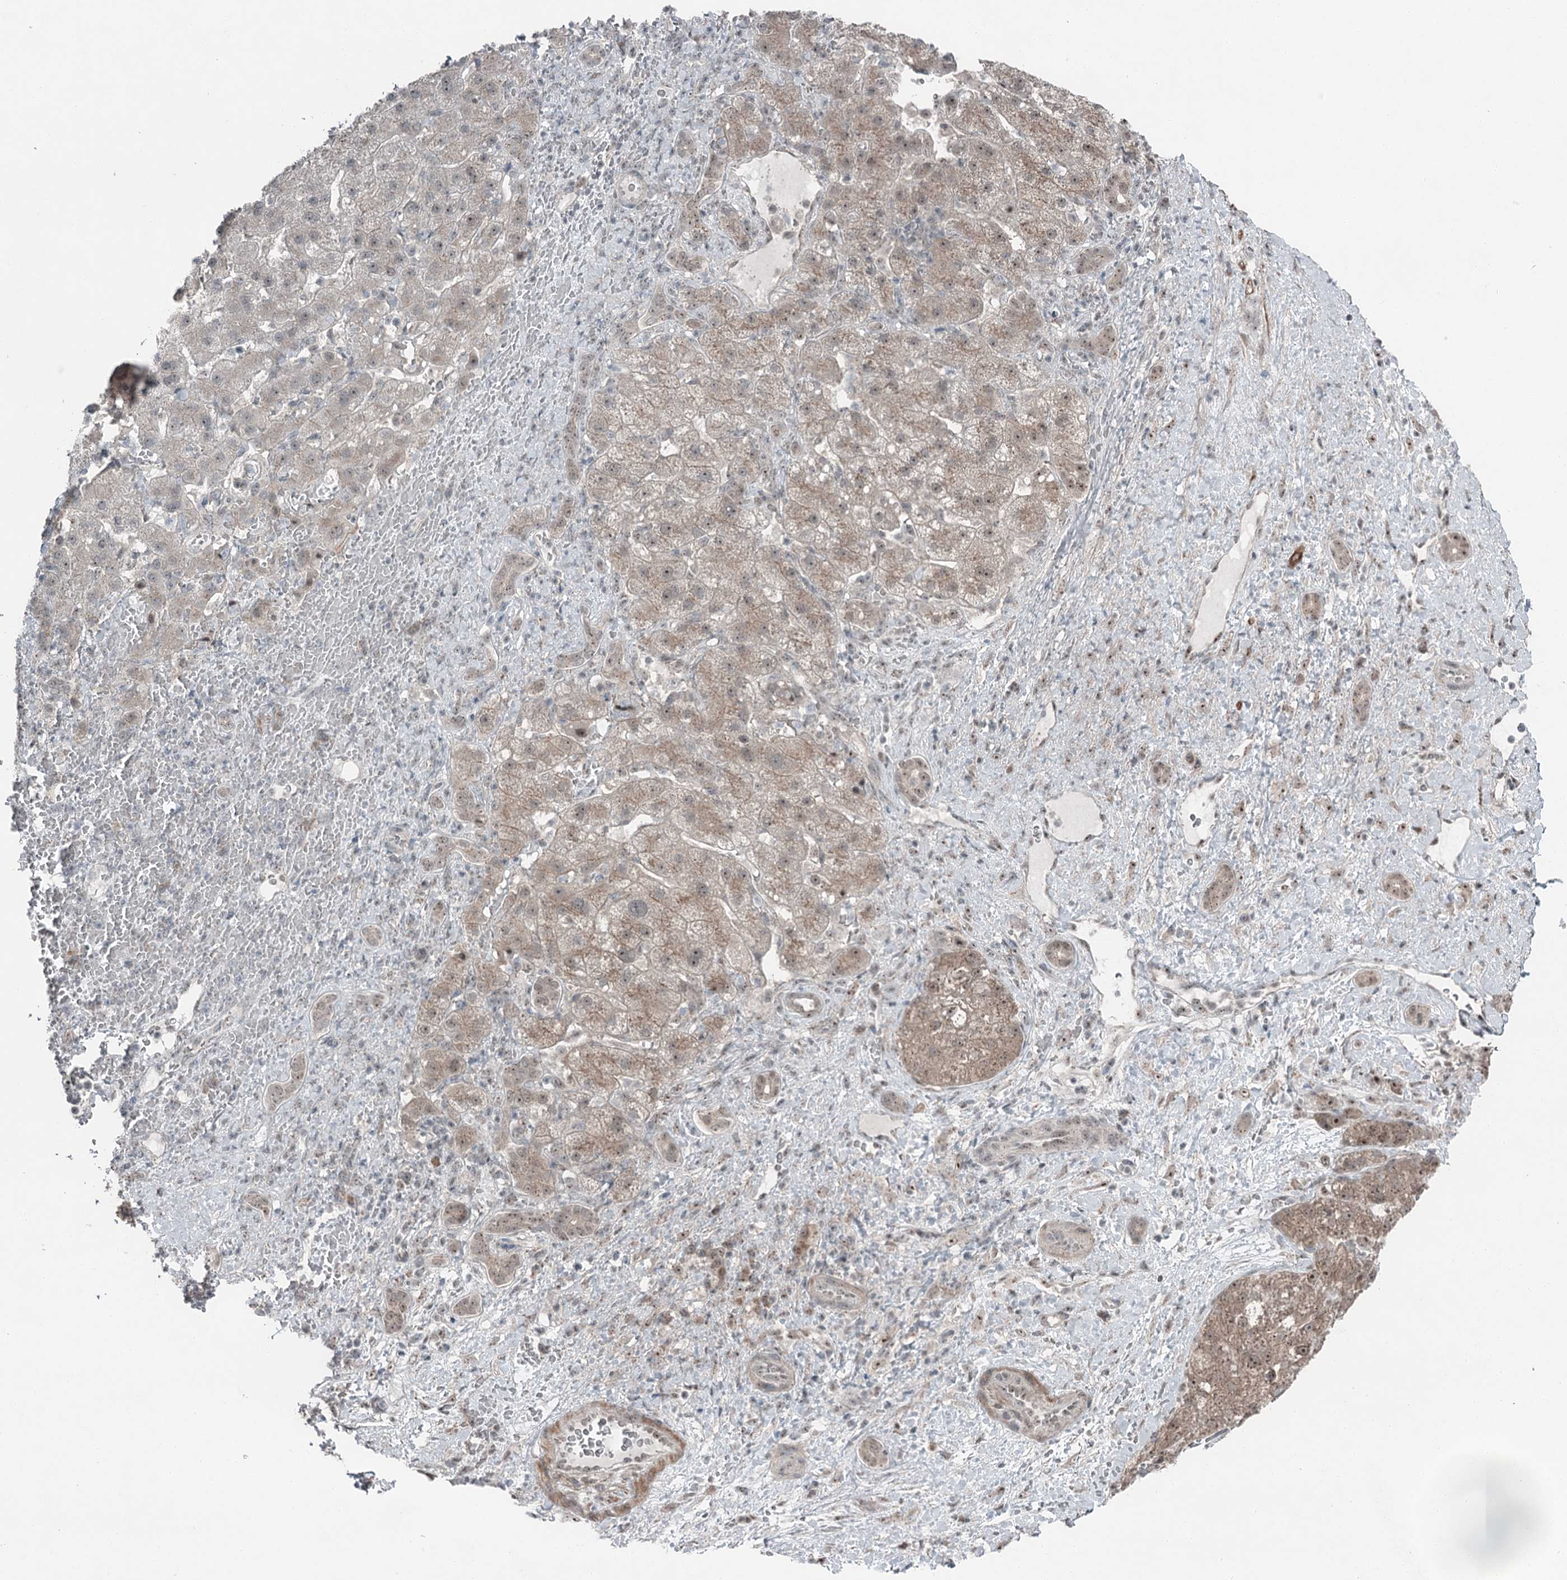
{"staining": {"intensity": "moderate", "quantity": "25%-75%", "location": "cytoplasmic/membranous,nuclear"}, "tissue": "liver cancer", "cell_type": "Tumor cells", "image_type": "cancer", "snomed": [{"axis": "morphology", "description": "Normal tissue, NOS"}, {"axis": "morphology", "description": "Carcinoma, Hepatocellular, NOS"}, {"axis": "topography", "description": "Liver"}], "caption": "DAB (3,3'-diaminobenzidine) immunohistochemical staining of liver hepatocellular carcinoma displays moderate cytoplasmic/membranous and nuclear protein positivity in about 25%-75% of tumor cells.", "gene": "EXOSC1", "patient": {"sex": "male", "age": 57}}